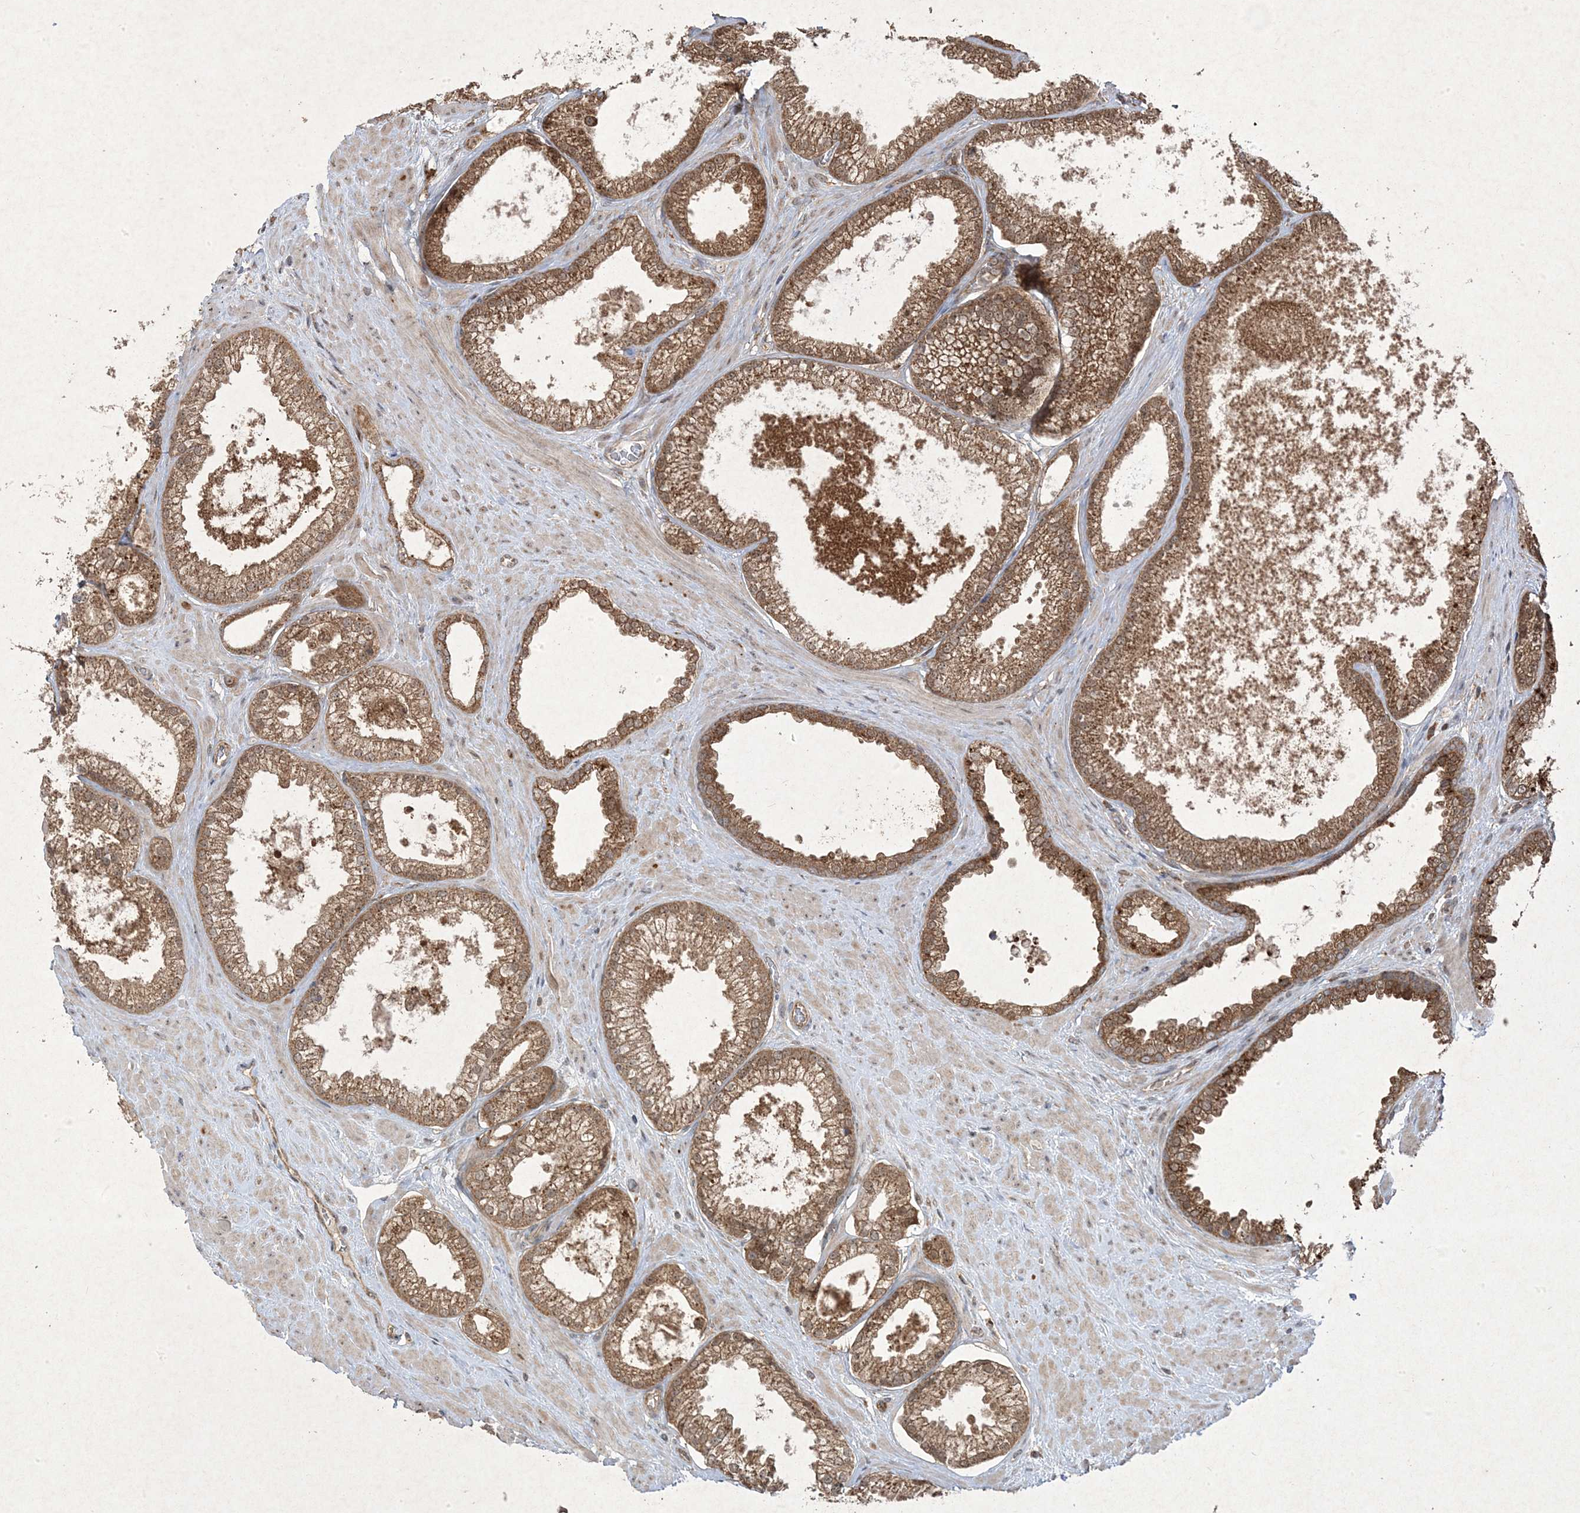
{"staining": {"intensity": "moderate", "quantity": ">75%", "location": "cytoplasmic/membranous,nuclear"}, "tissue": "prostate cancer", "cell_type": "Tumor cells", "image_type": "cancer", "snomed": [{"axis": "morphology", "description": "Adenocarcinoma, Low grade"}, {"axis": "topography", "description": "Prostate"}], "caption": "This is an image of immunohistochemistry staining of prostate adenocarcinoma (low-grade), which shows moderate positivity in the cytoplasmic/membranous and nuclear of tumor cells.", "gene": "PLEKHM2", "patient": {"sex": "male", "age": 62}}